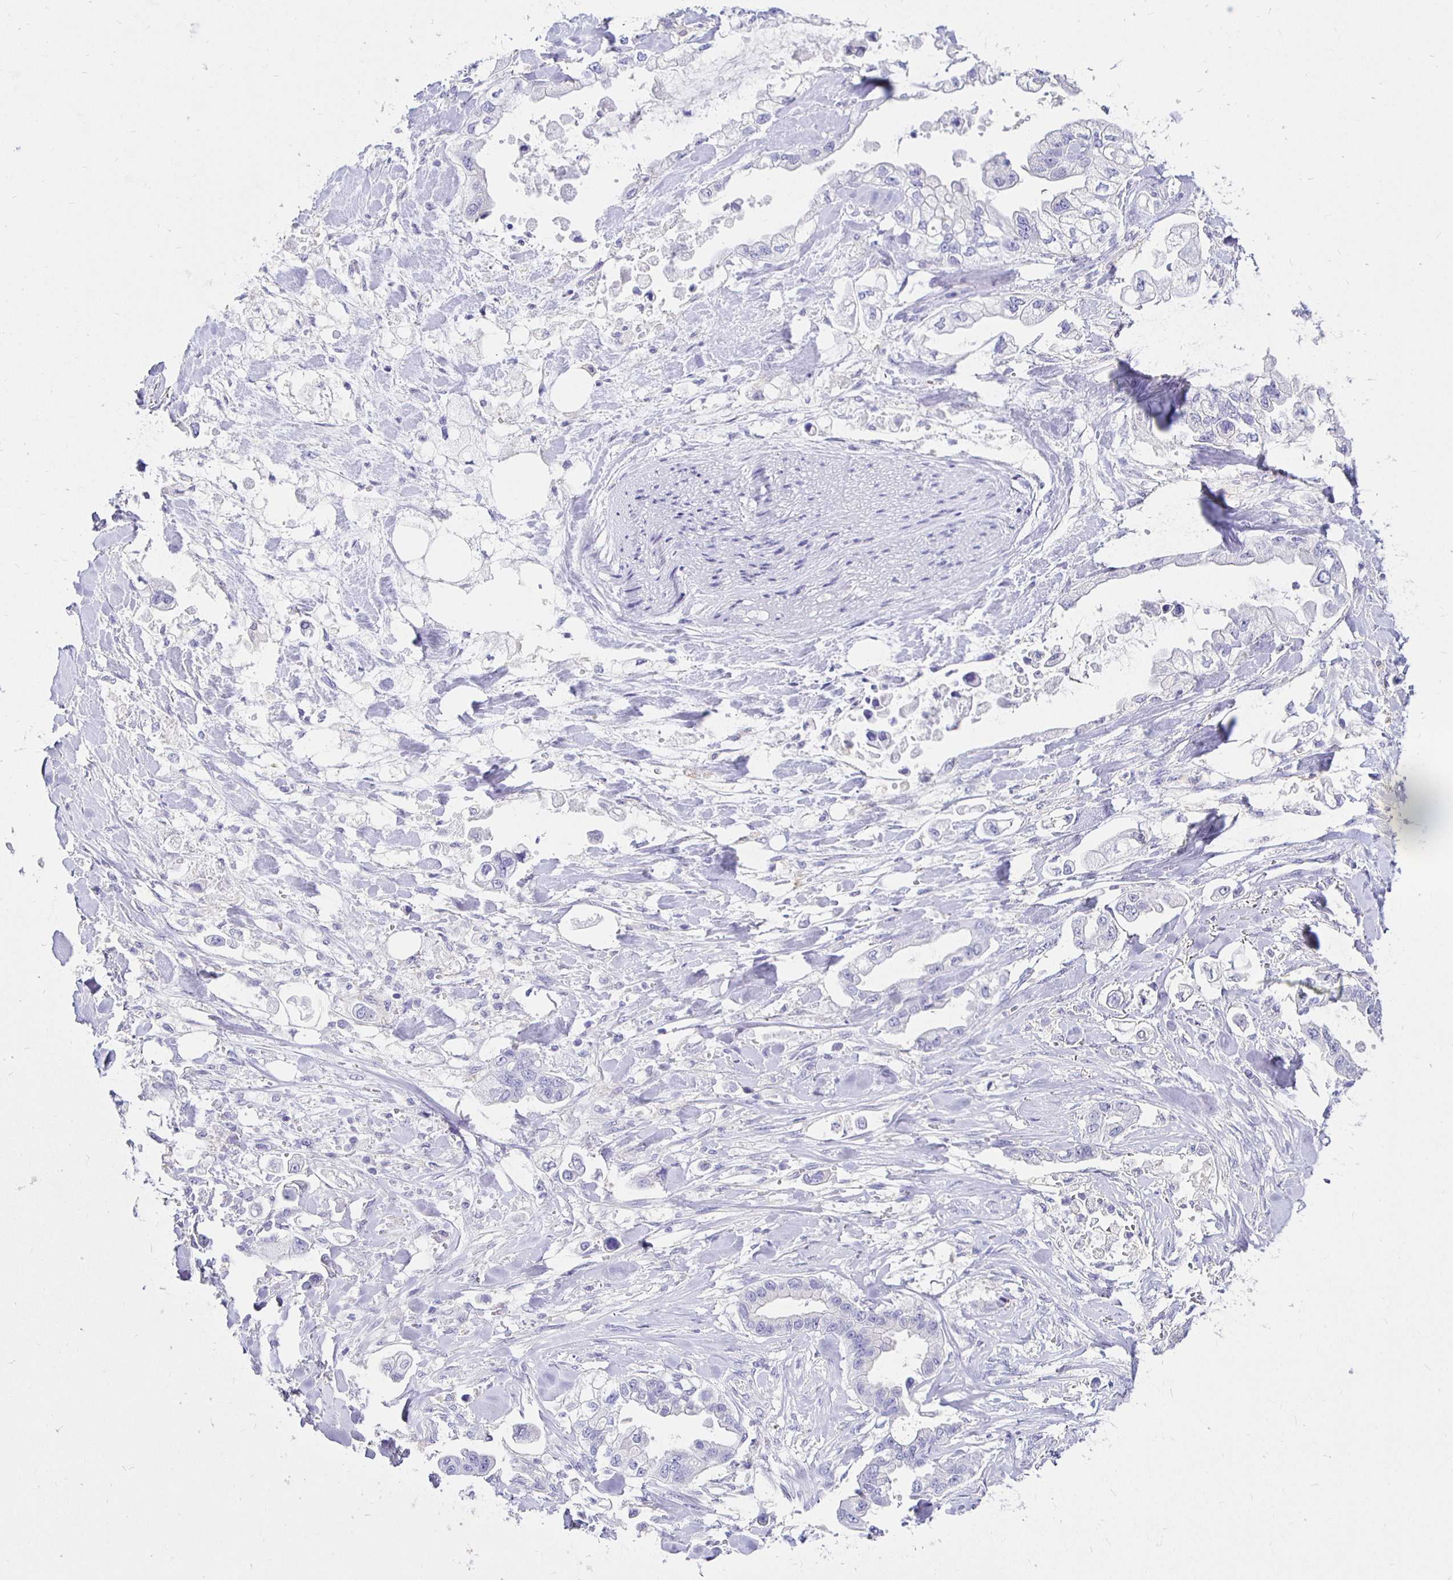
{"staining": {"intensity": "negative", "quantity": "none", "location": "none"}, "tissue": "stomach cancer", "cell_type": "Tumor cells", "image_type": "cancer", "snomed": [{"axis": "morphology", "description": "Adenocarcinoma, NOS"}, {"axis": "topography", "description": "Stomach"}], "caption": "Immunohistochemistry photomicrograph of human stomach cancer (adenocarcinoma) stained for a protein (brown), which exhibits no positivity in tumor cells.", "gene": "UMOD", "patient": {"sex": "male", "age": 62}}